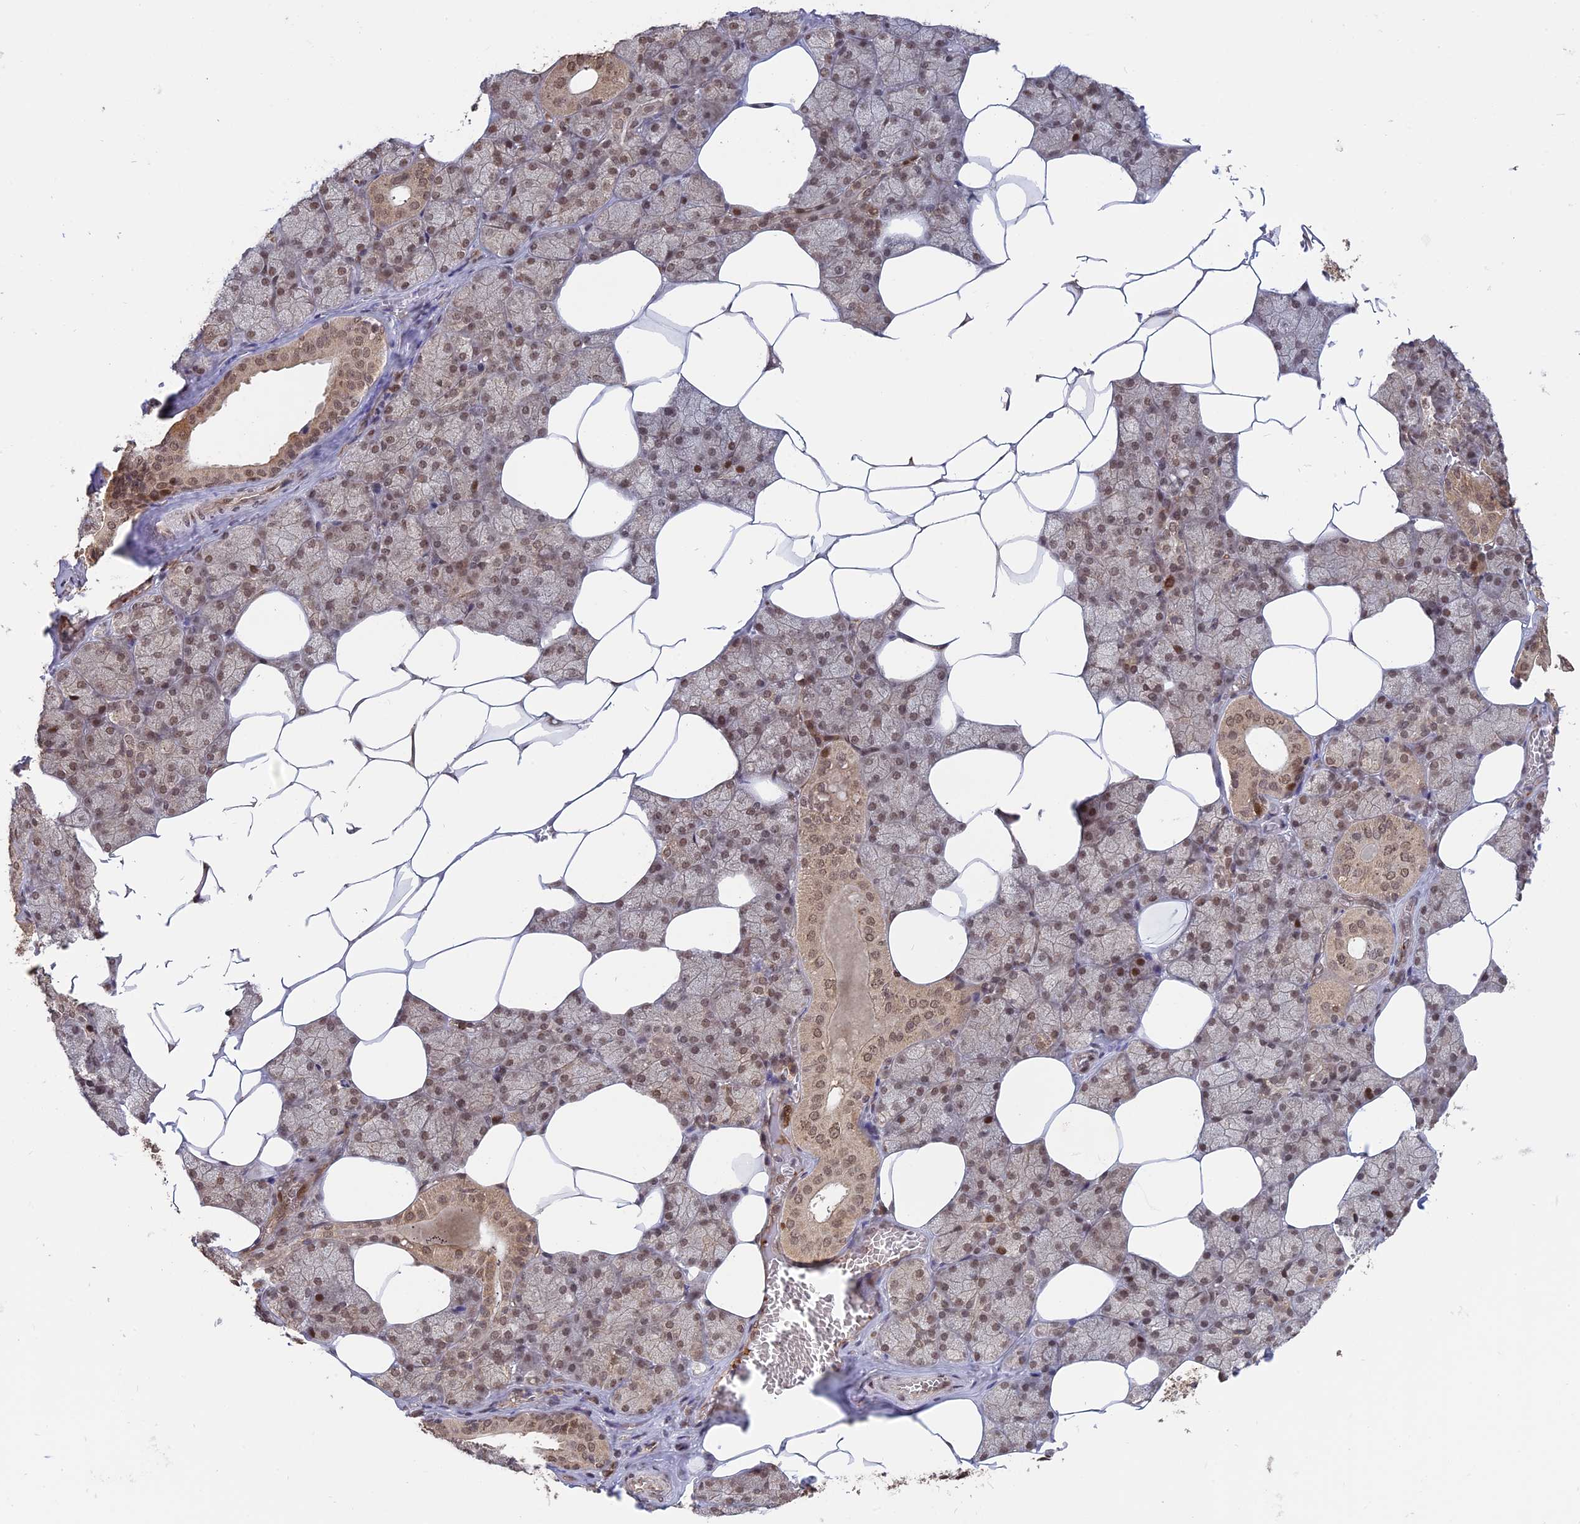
{"staining": {"intensity": "moderate", "quantity": ">75%", "location": "nuclear"}, "tissue": "salivary gland", "cell_type": "Glandular cells", "image_type": "normal", "snomed": [{"axis": "morphology", "description": "Normal tissue, NOS"}, {"axis": "topography", "description": "Salivary gland"}], "caption": "Immunohistochemical staining of normal human salivary gland demonstrates >75% levels of moderate nuclear protein staining in approximately >75% of glandular cells. Nuclei are stained in blue.", "gene": "PKIG", "patient": {"sex": "male", "age": 62}}